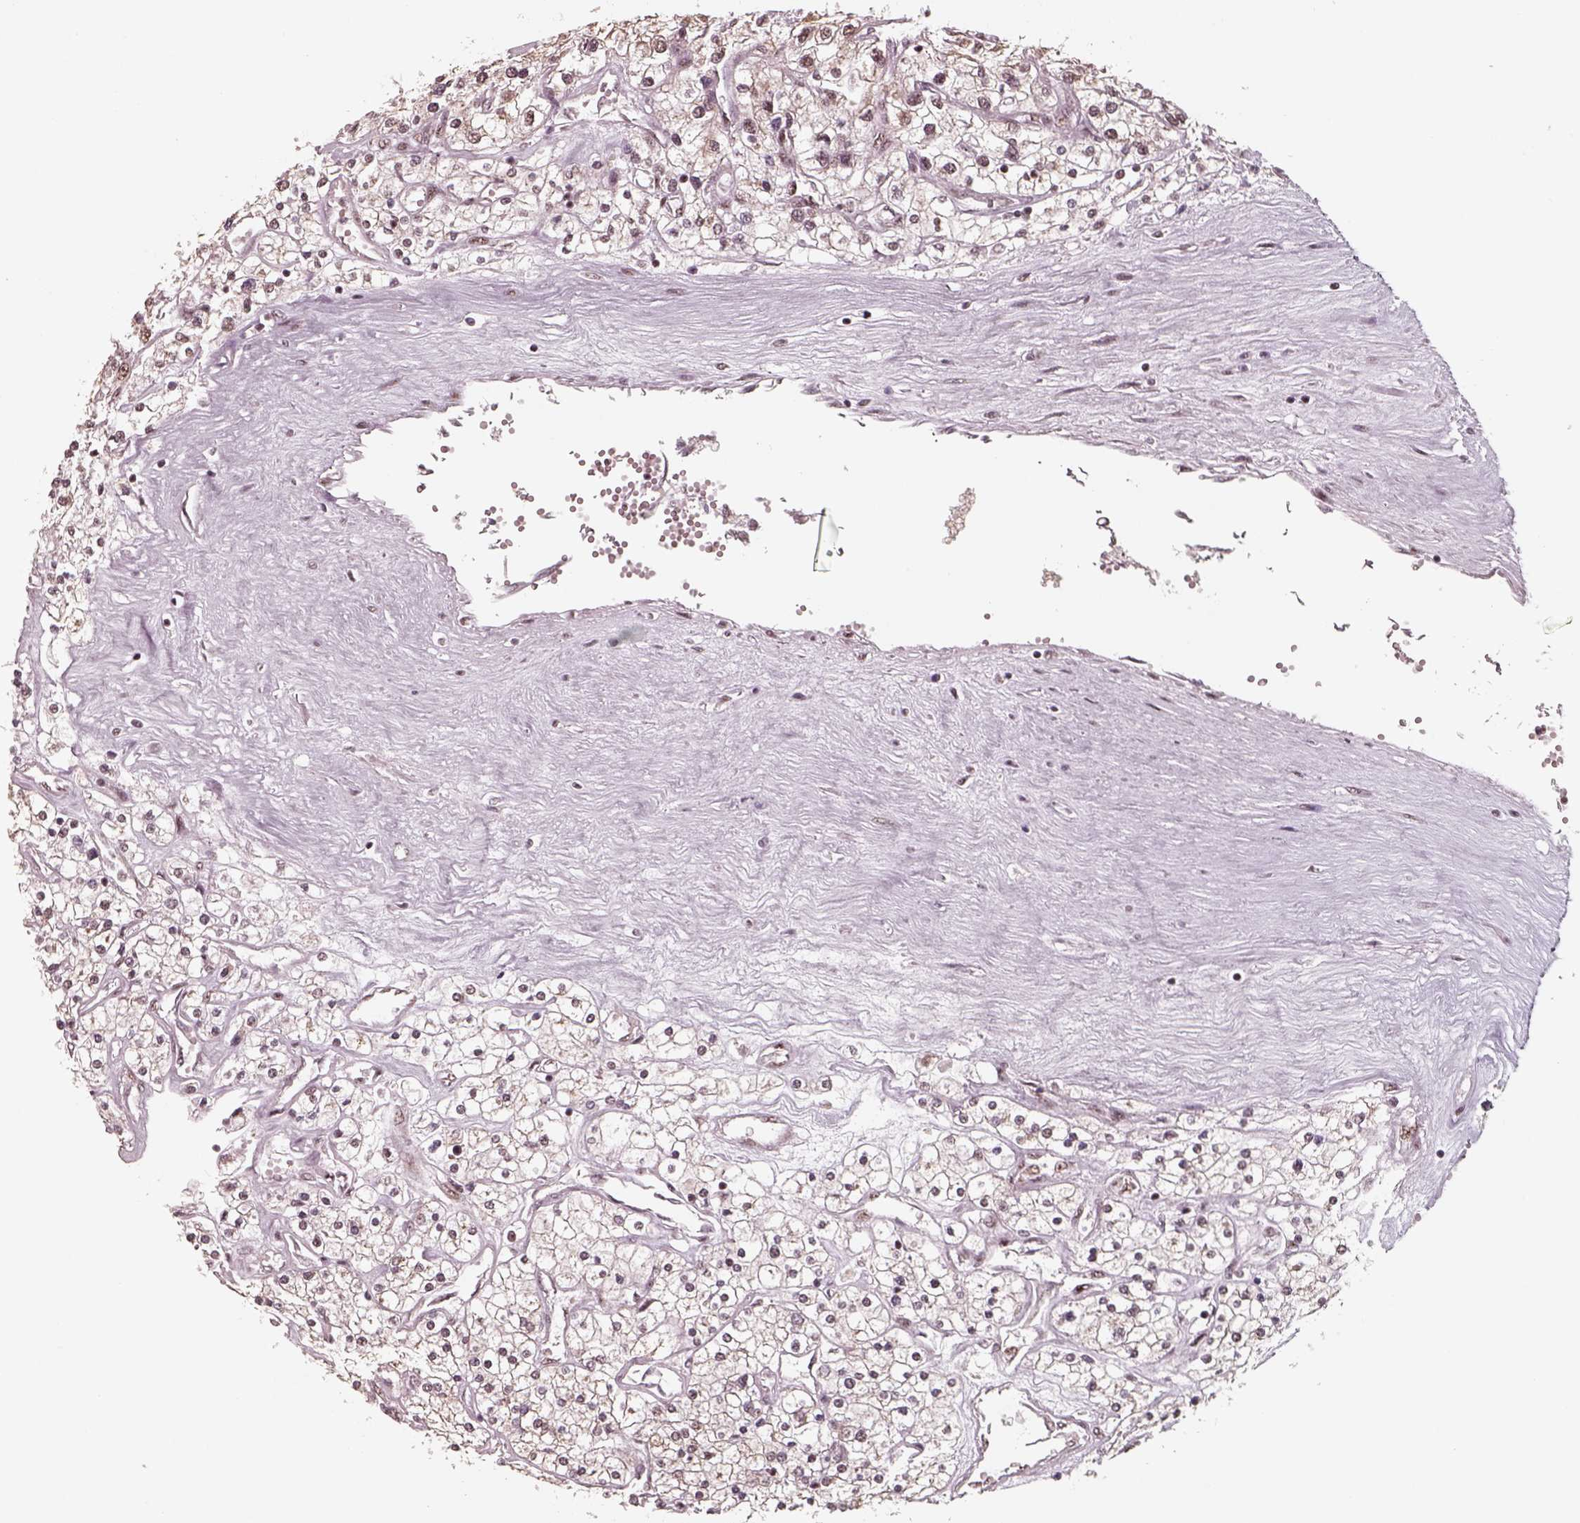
{"staining": {"intensity": "weak", "quantity": "25%-75%", "location": "nuclear"}, "tissue": "renal cancer", "cell_type": "Tumor cells", "image_type": "cancer", "snomed": [{"axis": "morphology", "description": "Adenocarcinoma, NOS"}, {"axis": "topography", "description": "Kidney"}], "caption": "Weak nuclear protein staining is seen in about 25%-75% of tumor cells in adenocarcinoma (renal).", "gene": "ATXN7L3", "patient": {"sex": "male", "age": 80}}